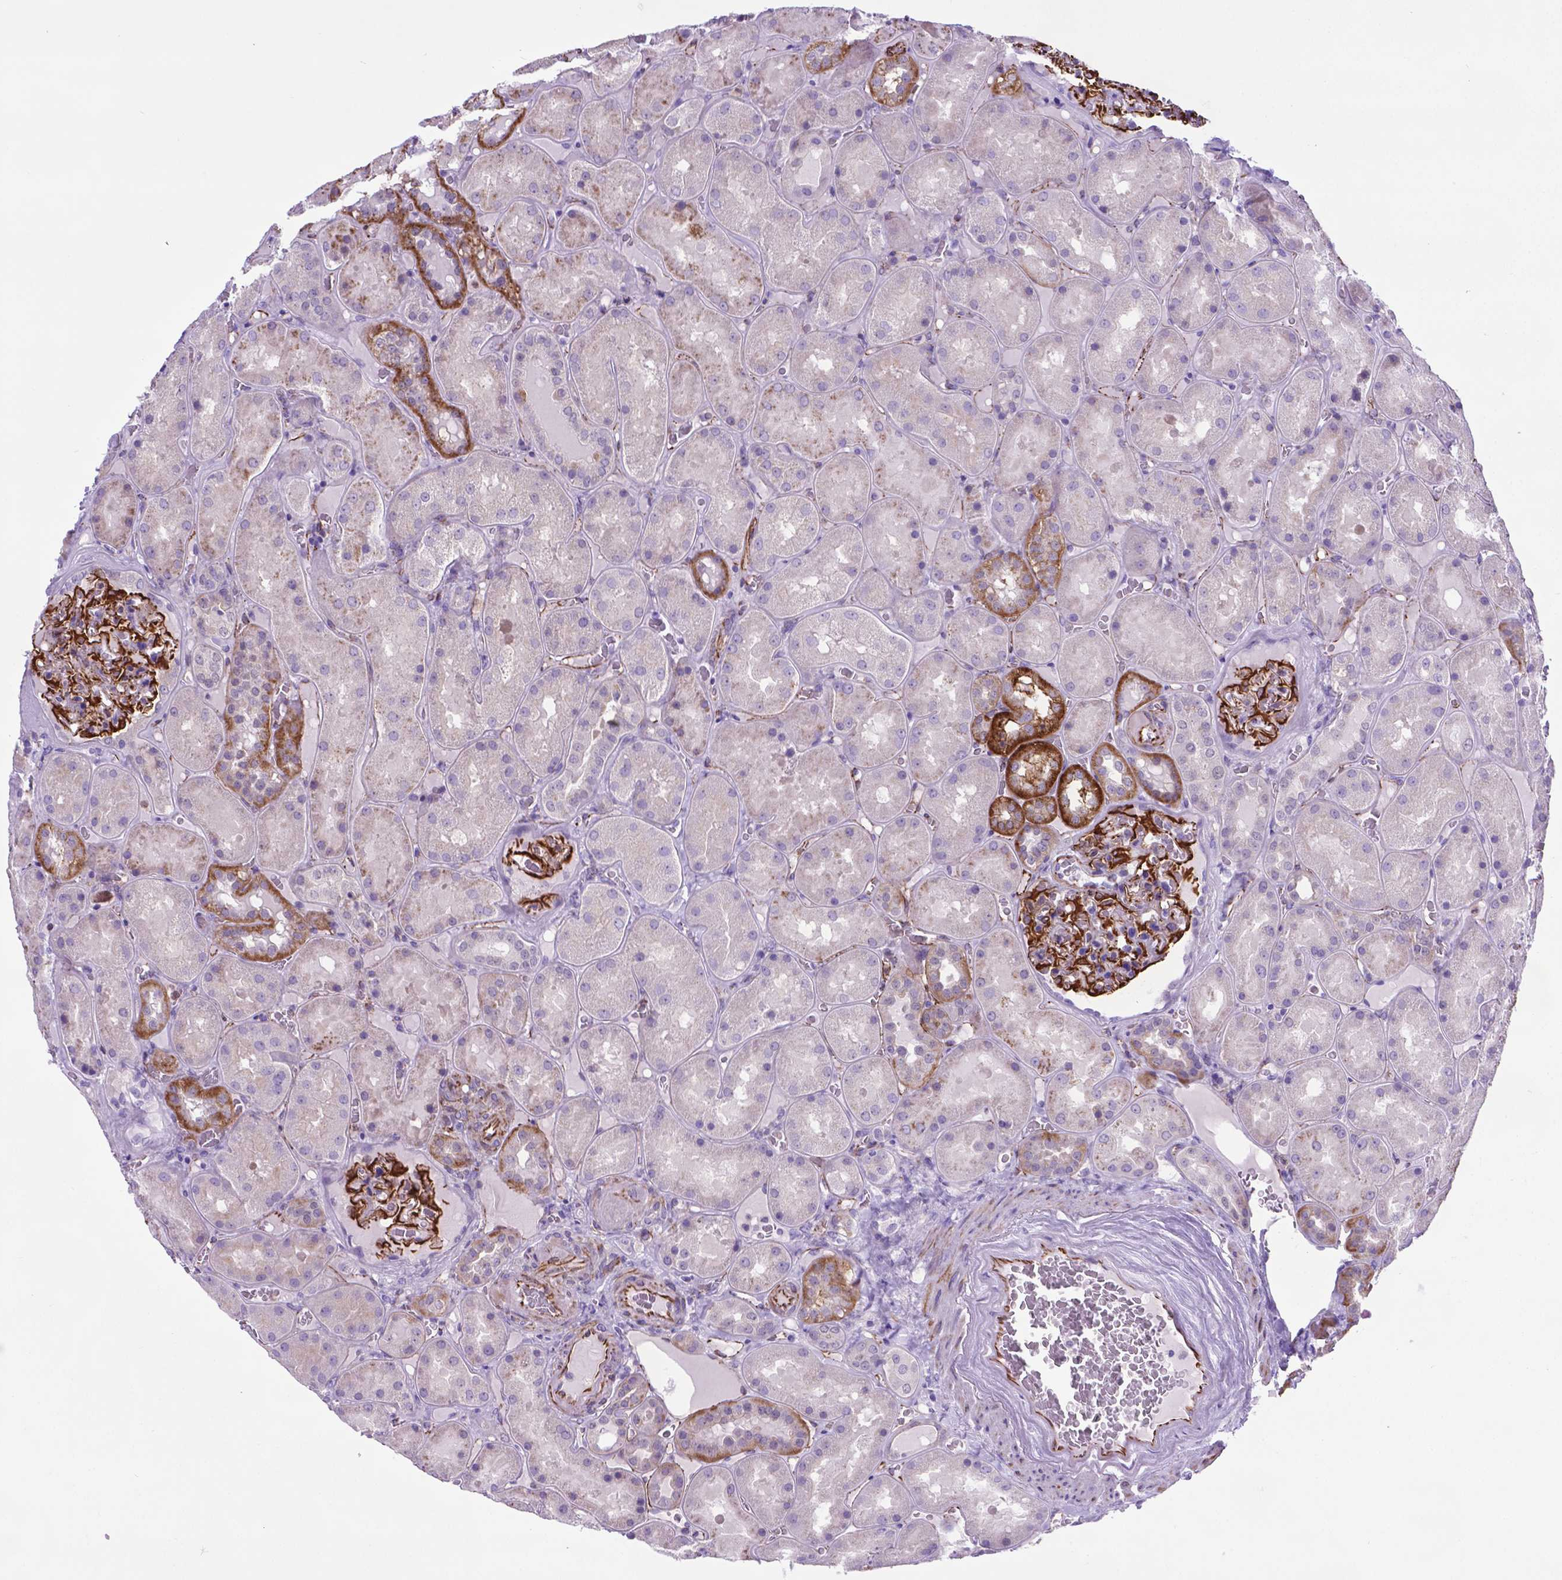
{"staining": {"intensity": "strong", "quantity": "25%-75%", "location": "cytoplasmic/membranous"}, "tissue": "kidney", "cell_type": "Cells in glomeruli", "image_type": "normal", "snomed": [{"axis": "morphology", "description": "Normal tissue, NOS"}, {"axis": "topography", "description": "Kidney"}], "caption": "High-magnification brightfield microscopy of unremarkable kidney stained with DAB (brown) and counterstained with hematoxylin (blue). cells in glomeruli exhibit strong cytoplasmic/membranous positivity is appreciated in approximately25%-75% of cells. The protein is stained brown, and the nuclei are stained in blue (DAB (3,3'-diaminobenzidine) IHC with brightfield microscopy, high magnification).", "gene": "LZTR1", "patient": {"sex": "male", "age": 73}}